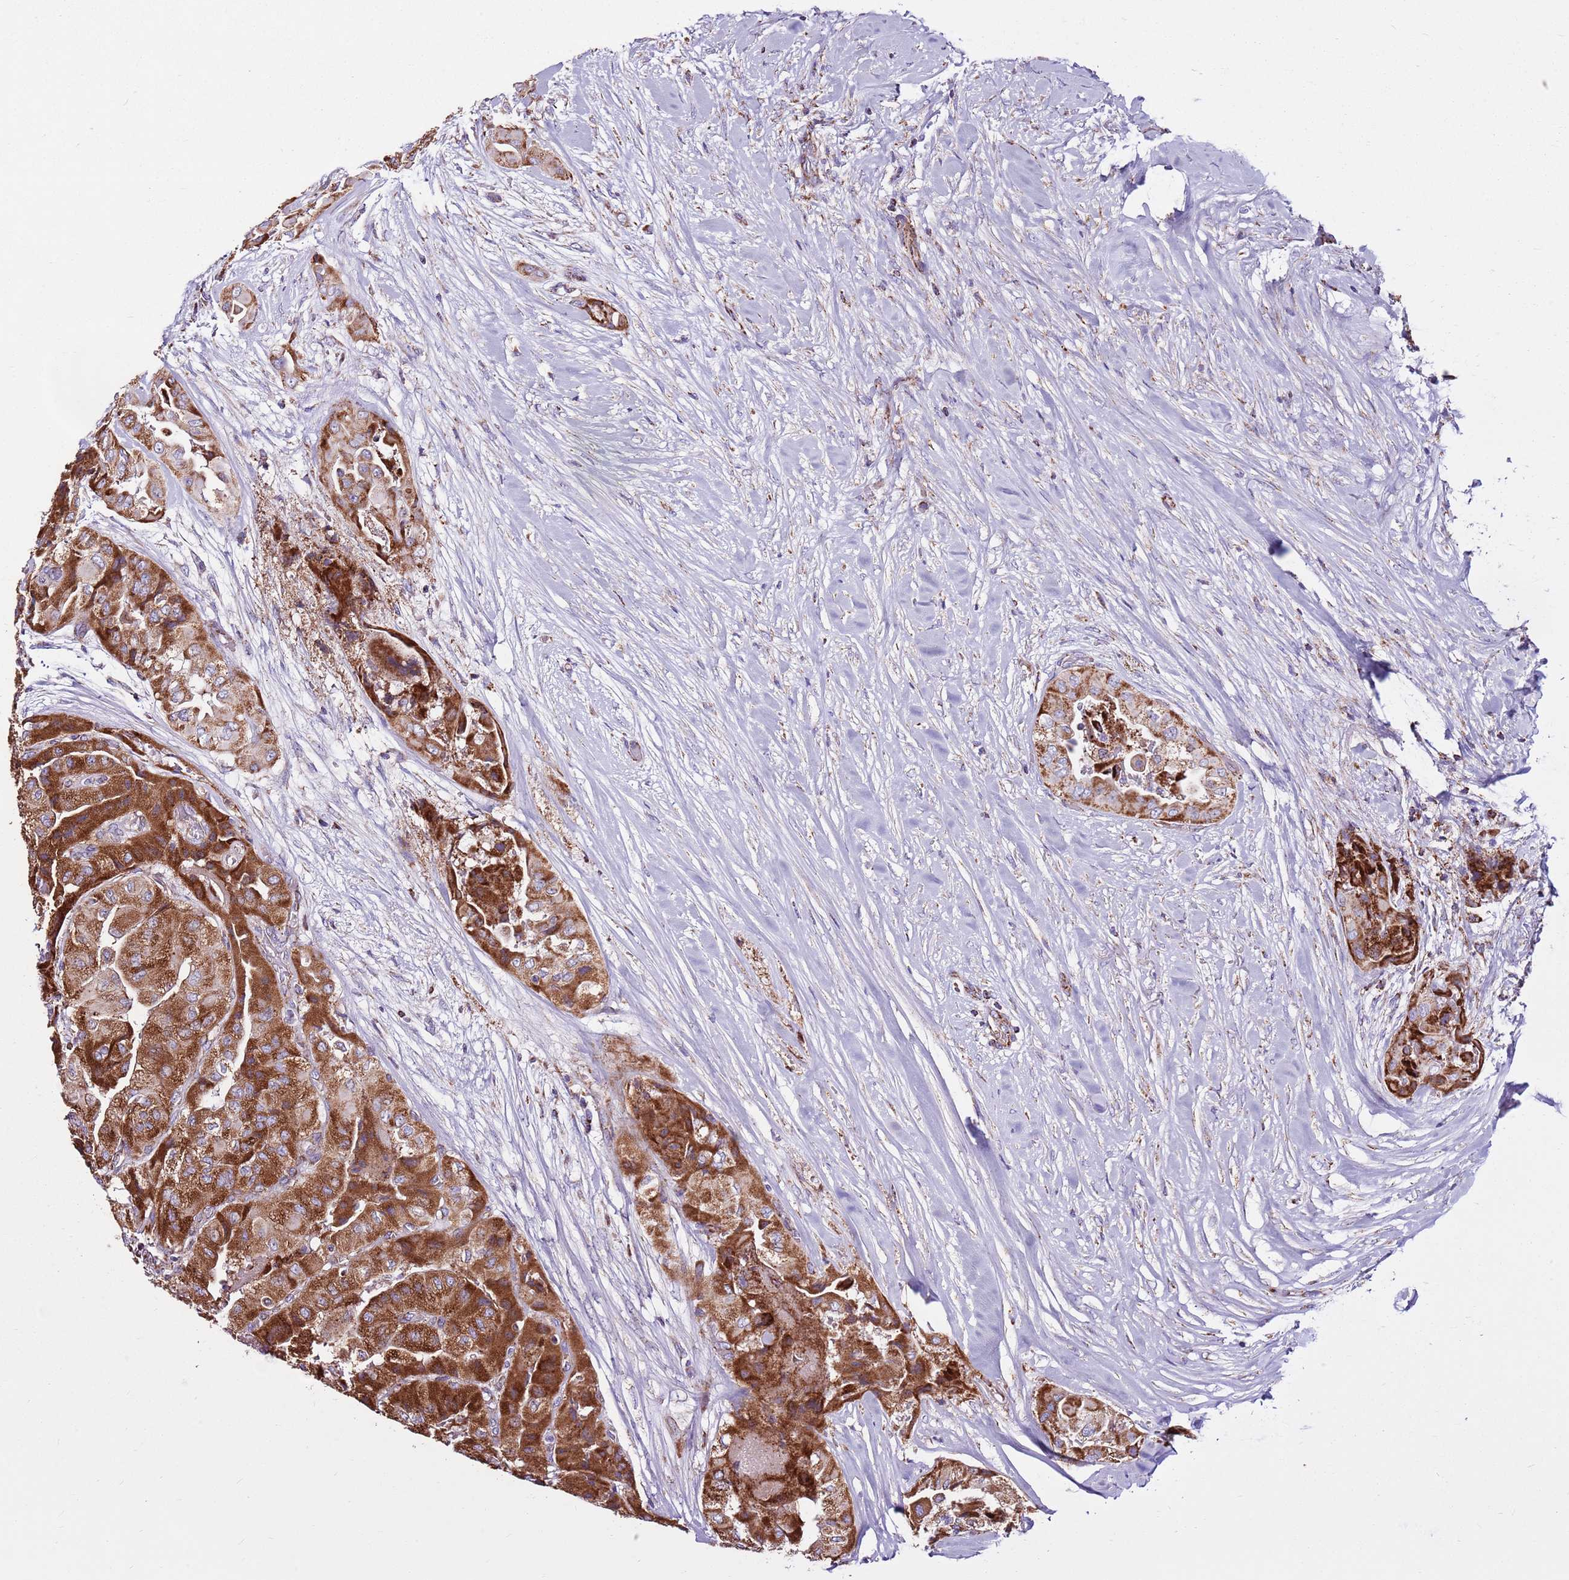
{"staining": {"intensity": "strong", "quantity": ">75%", "location": "cytoplasmic/membranous"}, "tissue": "thyroid cancer", "cell_type": "Tumor cells", "image_type": "cancer", "snomed": [{"axis": "morphology", "description": "Normal tissue, NOS"}, {"axis": "morphology", "description": "Papillary adenocarcinoma, NOS"}, {"axis": "topography", "description": "Thyroid gland"}], "caption": "Immunohistochemistry (IHC) (DAB (3,3'-diaminobenzidine)) staining of thyroid cancer (papillary adenocarcinoma) reveals strong cytoplasmic/membranous protein expression in about >75% of tumor cells.", "gene": "HECTD4", "patient": {"sex": "female", "age": 59}}